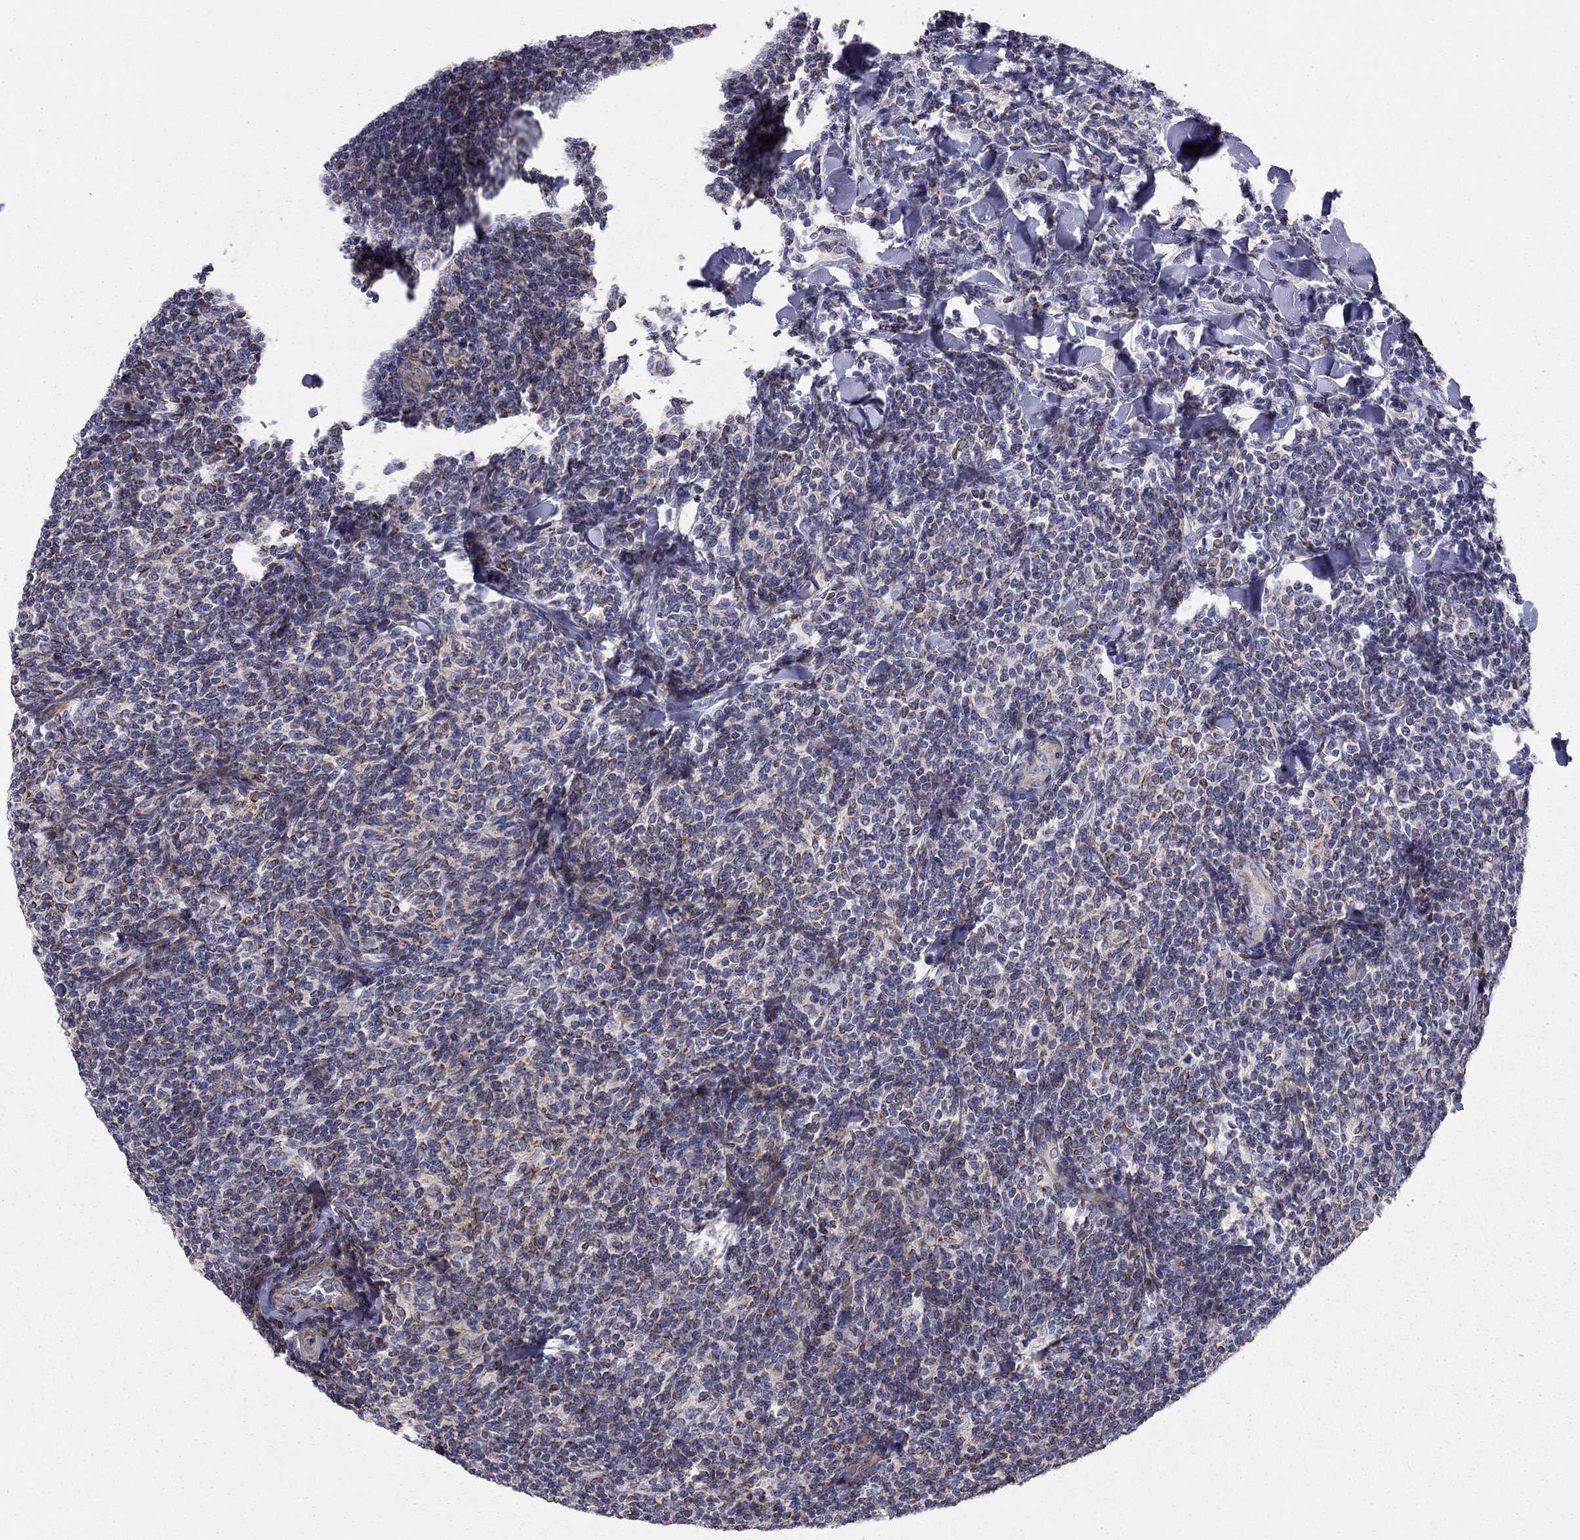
{"staining": {"intensity": "negative", "quantity": "none", "location": "none"}, "tissue": "lymphoma", "cell_type": "Tumor cells", "image_type": "cancer", "snomed": [{"axis": "morphology", "description": "Malignant lymphoma, non-Hodgkin's type, Low grade"}, {"axis": "topography", "description": "Lymph node"}], "caption": "Protein analysis of low-grade malignant lymphoma, non-Hodgkin's type reveals no significant staining in tumor cells.", "gene": "KANSL1L", "patient": {"sex": "female", "age": 56}}